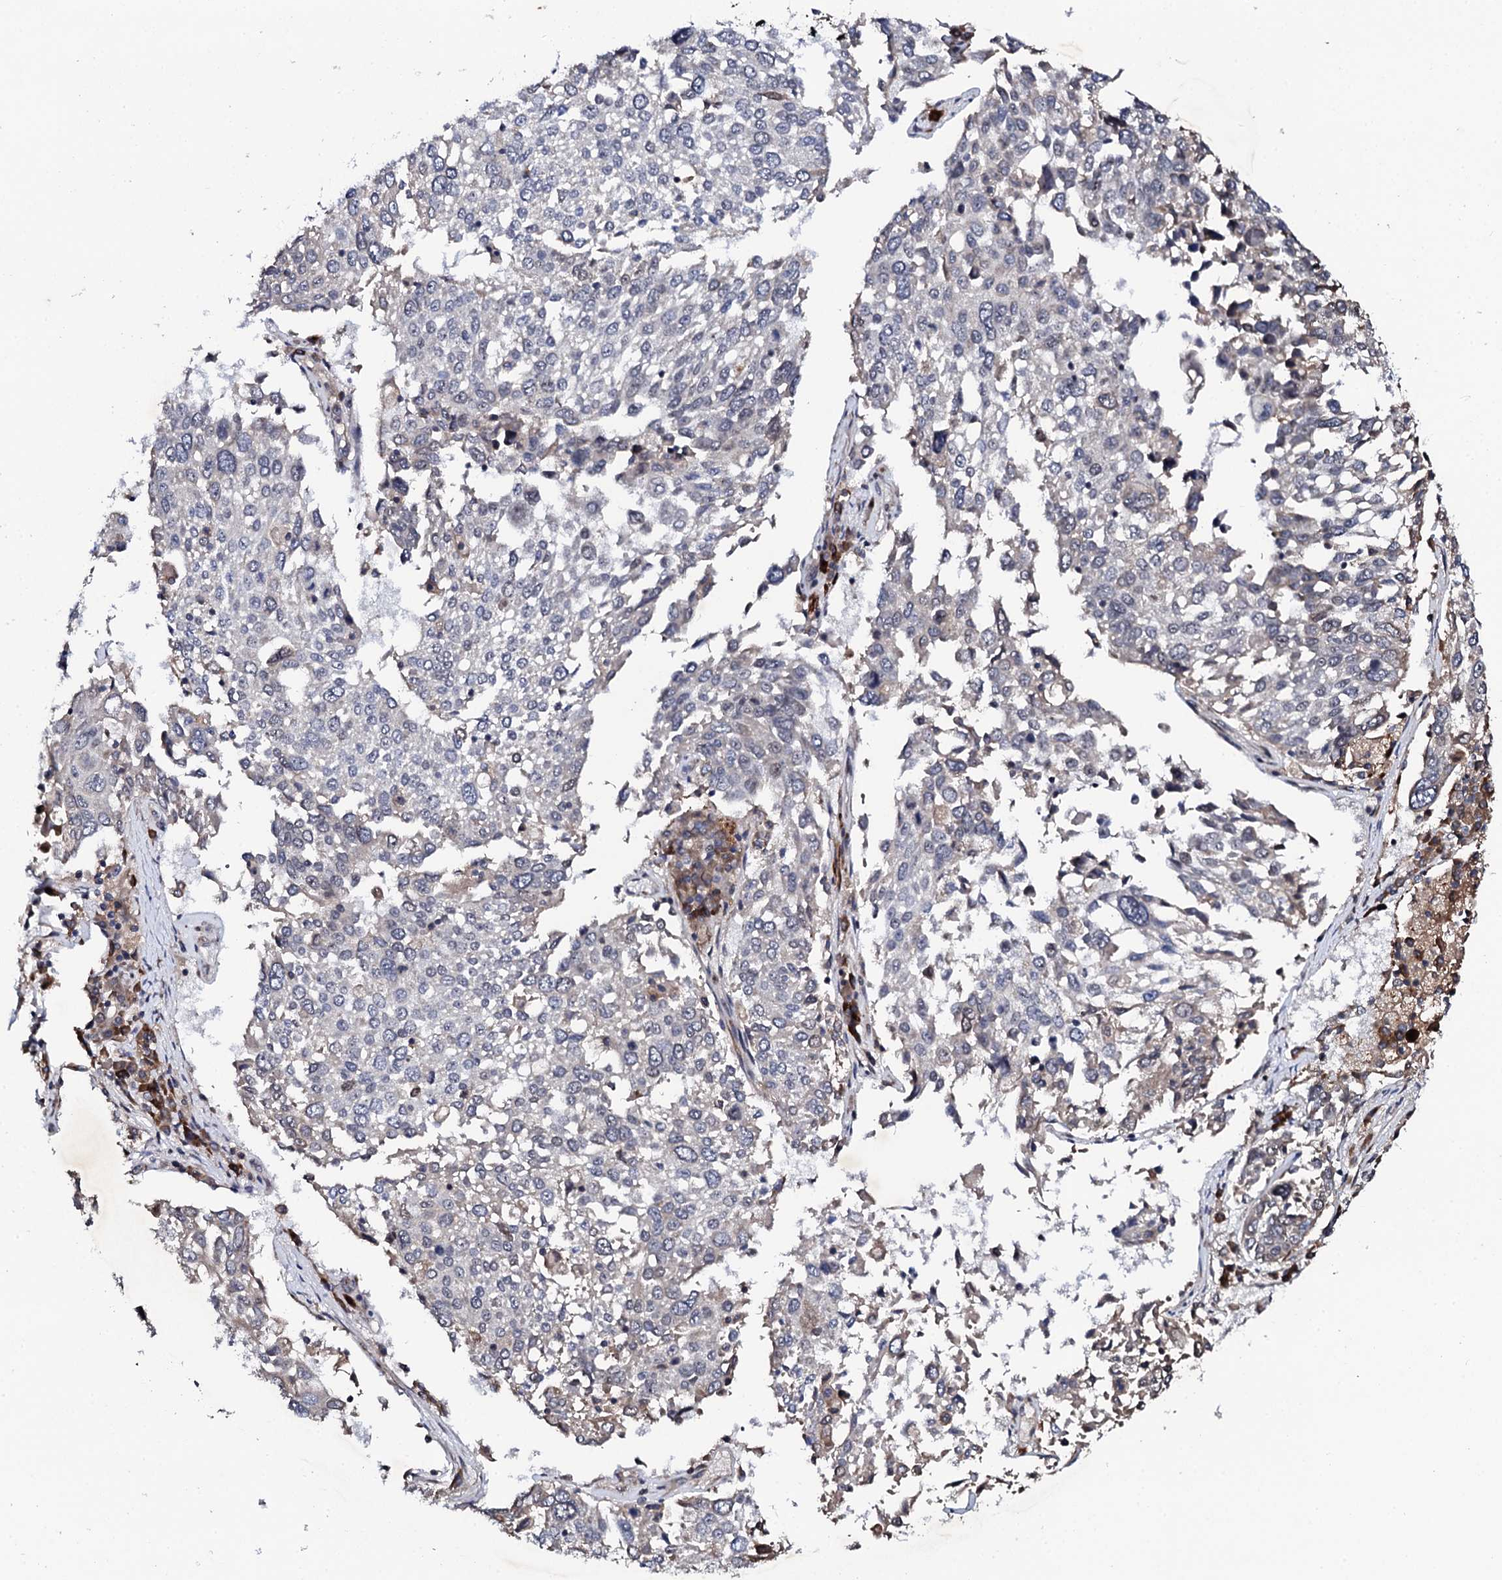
{"staining": {"intensity": "negative", "quantity": "none", "location": "none"}, "tissue": "lung cancer", "cell_type": "Tumor cells", "image_type": "cancer", "snomed": [{"axis": "morphology", "description": "Squamous cell carcinoma, NOS"}, {"axis": "topography", "description": "Lung"}], "caption": "This is an immunohistochemistry (IHC) histopathology image of lung squamous cell carcinoma. There is no expression in tumor cells.", "gene": "FAM111A", "patient": {"sex": "male", "age": 65}}